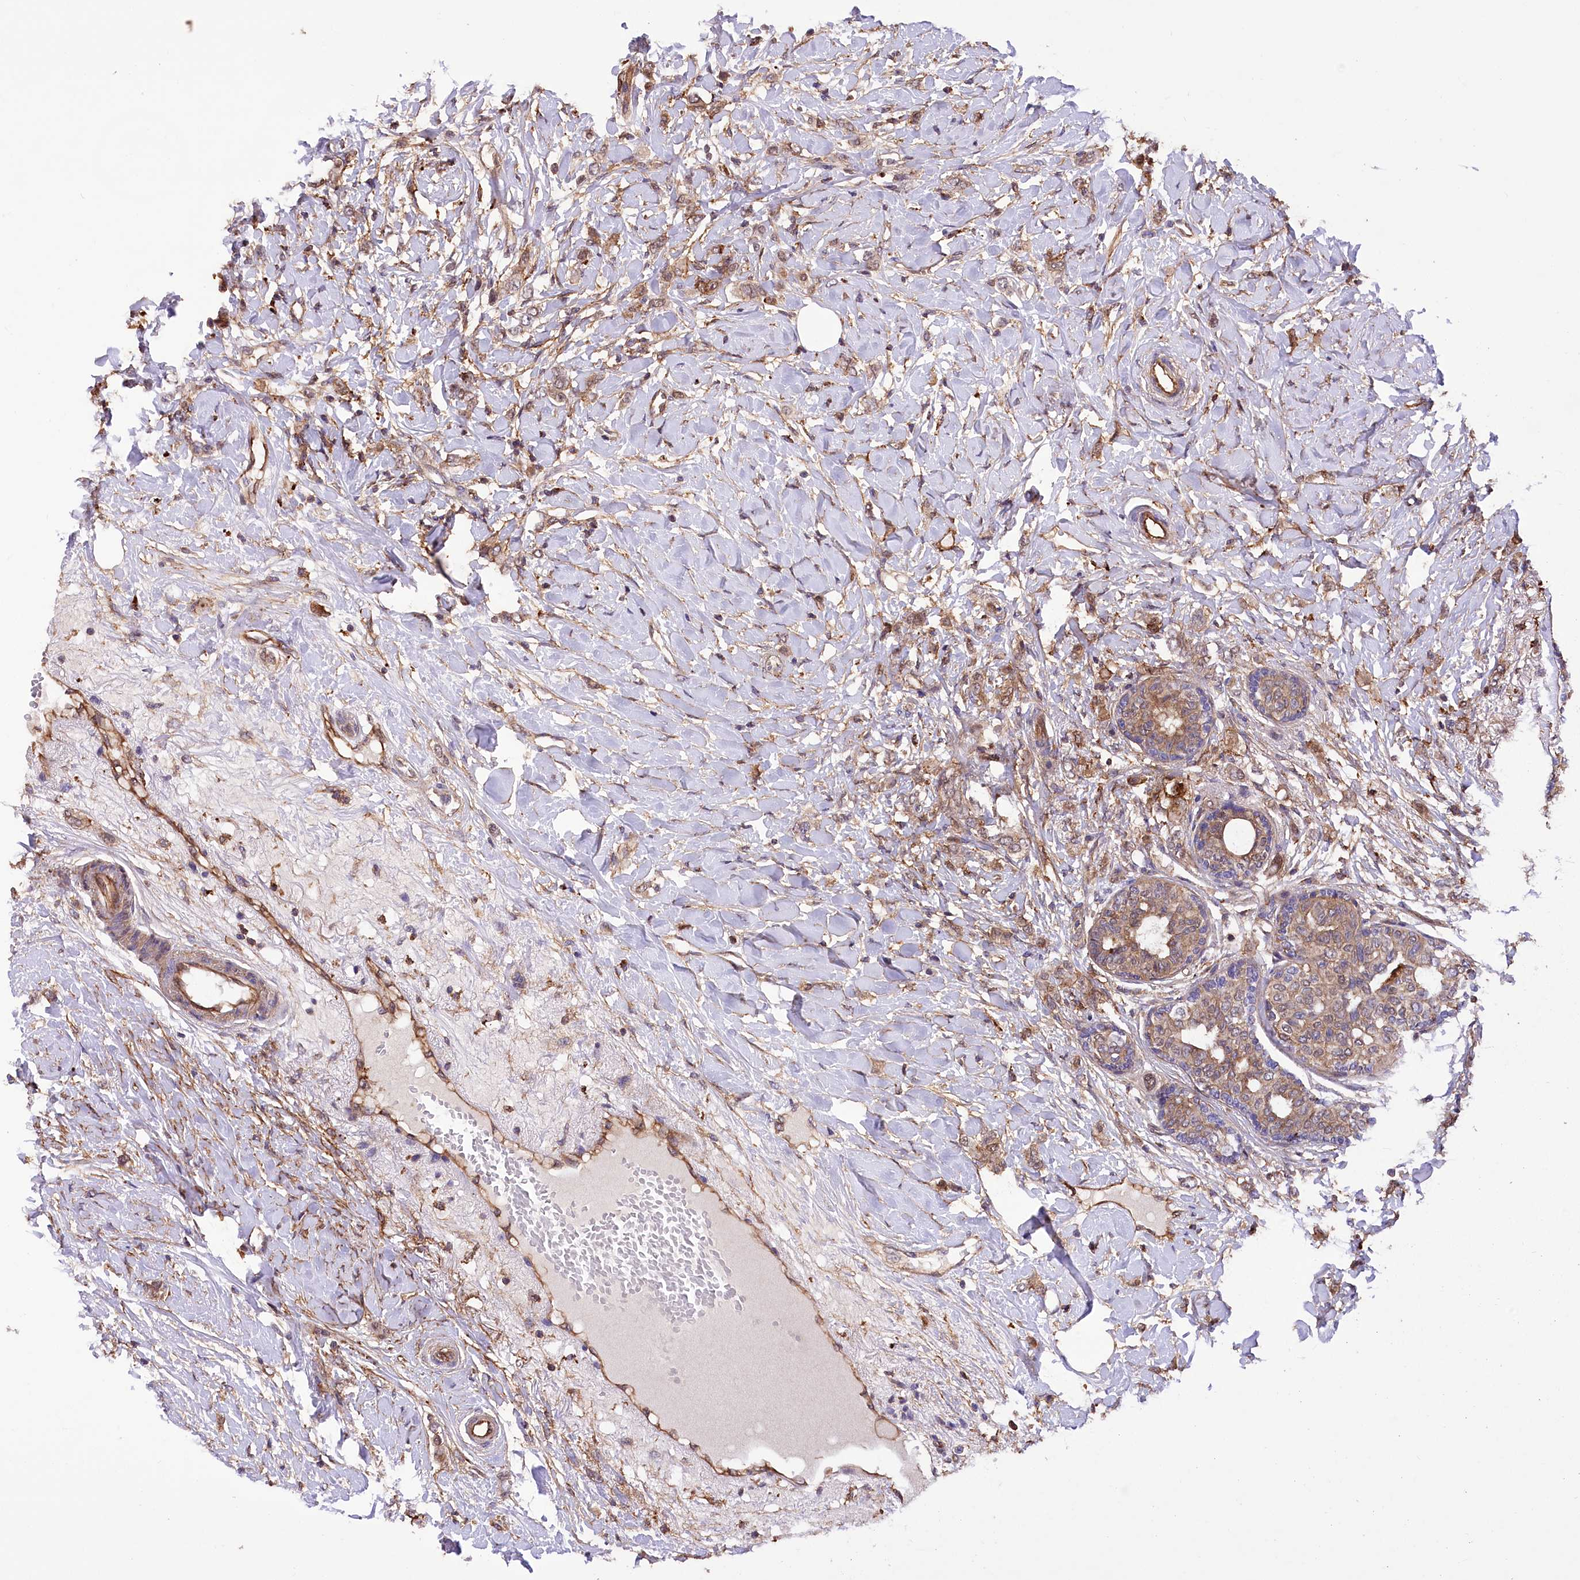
{"staining": {"intensity": "moderate", "quantity": ">75%", "location": "cytoplasmic/membranous"}, "tissue": "breast cancer", "cell_type": "Tumor cells", "image_type": "cancer", "snomed": [{"axis": "morphology", "description": "Normal tissue, NOS"}, {"axis": "morphology", "description": "Lobular carcinoma"}, {"axis": "topography", "description": "Breast"}], "caption": "Immunohistochemistry (IHC) image of breast lobular carcinoma stained for a protein (brown), which demonstrates medium levels of moderate cytoplasmic/membranous expression in approximately >75% of tumor cells.", "gene": "DPP3", "patient": {"sex": "female", "age": 47}}